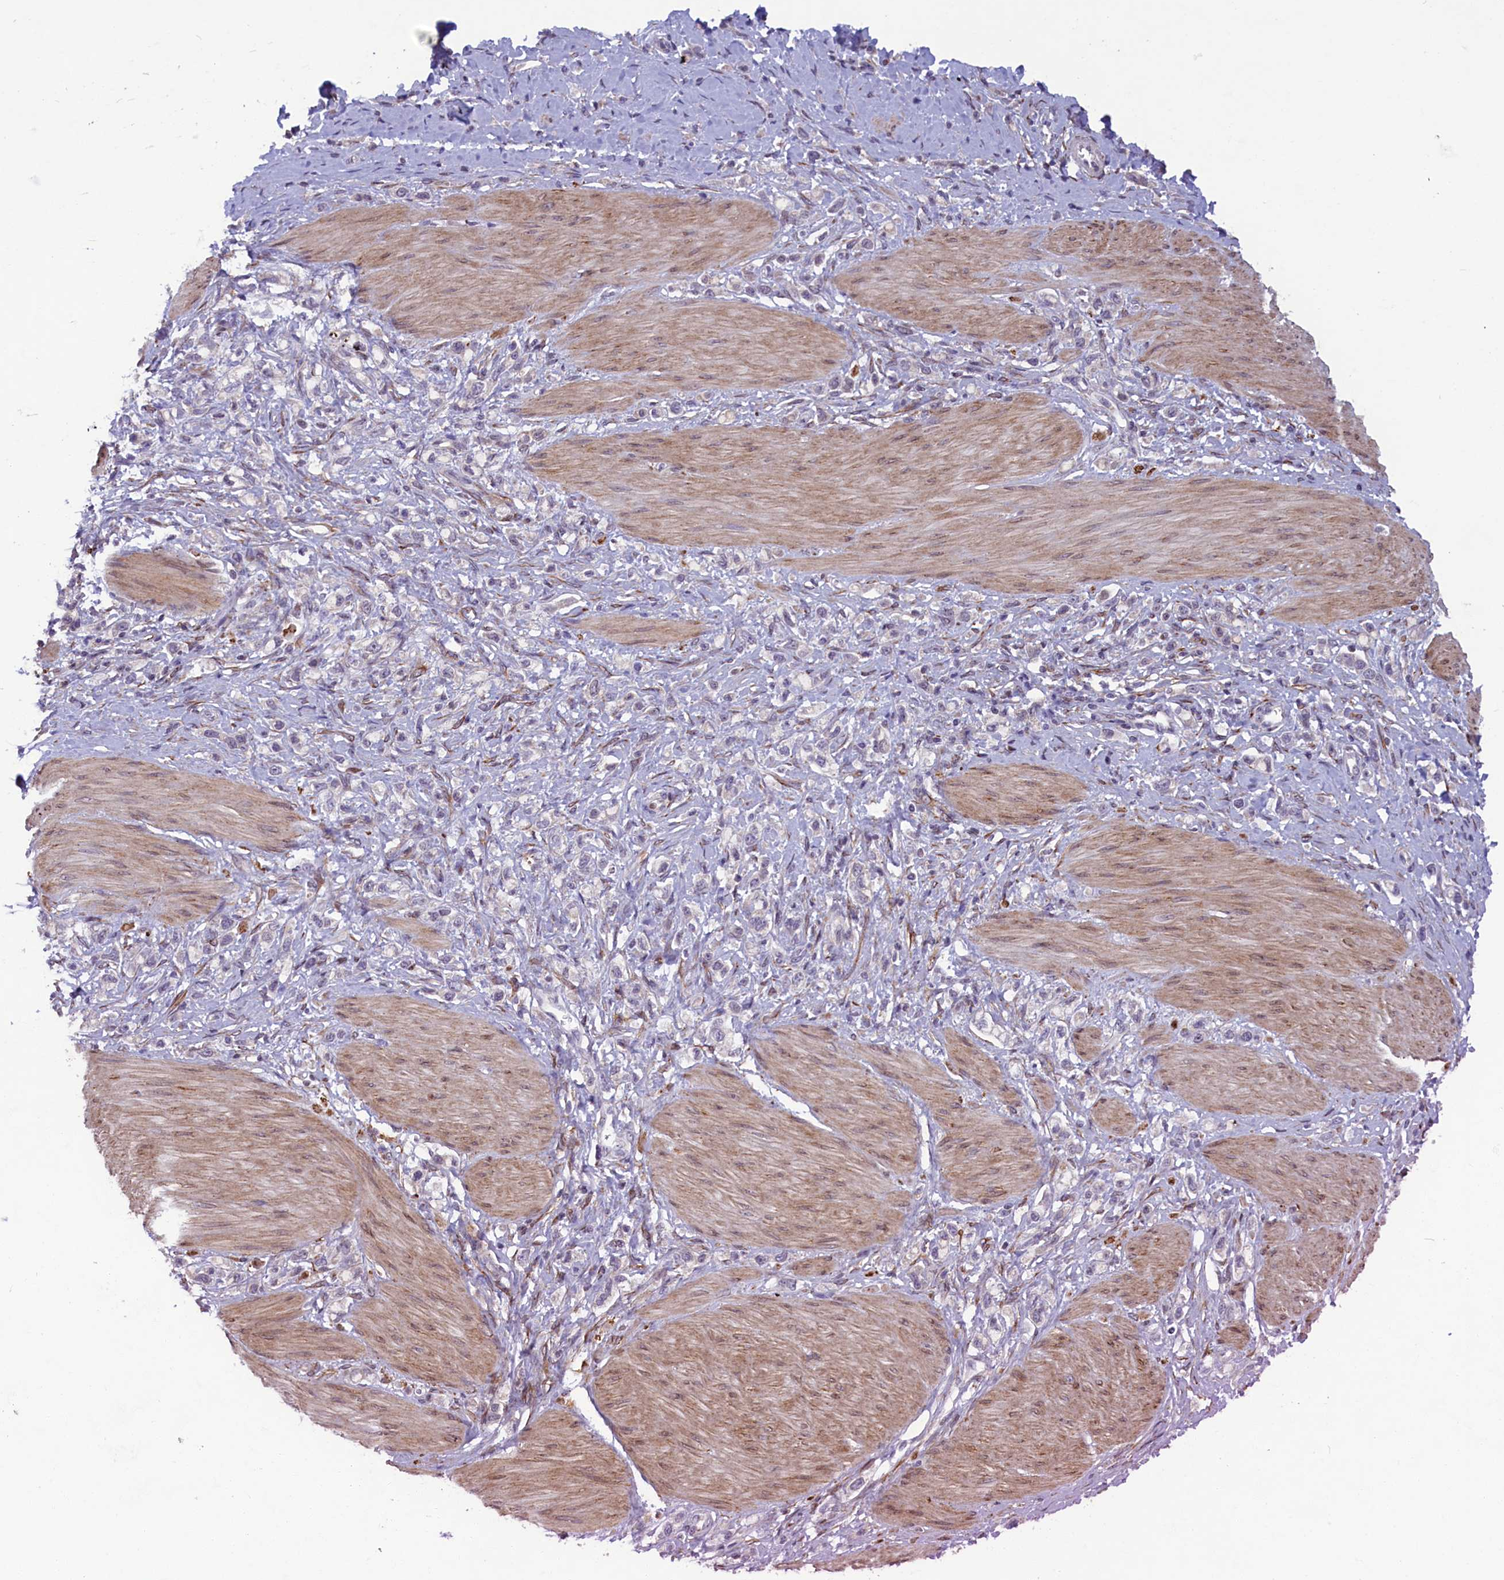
{"staining": {"intensity": "negative", "quantity": "none", "location": "none"}, "tissue": "stomach cancer", "cell_type": "Tumor cells", "image_type": "cancer", "snomed": [{"axis": "morphology", "description": "Adenocarcinoma, NOS"}, {"axis": "topography", "description": "Stomach"}], "caption": "Immunohistochemistry photomicrograph of human adenocarcinoma (stomach) stained for a protein (brown), which shows no positivity in tumor cells. Brightfield microscopy of immunohistochemistry stained with DAB (3,3'-diaminobenzidine) (brown) and hematoxylin (blue), captured at high magnification.", "gene": "MIEF2", "patient": {"sex": "female", "age": 65}}